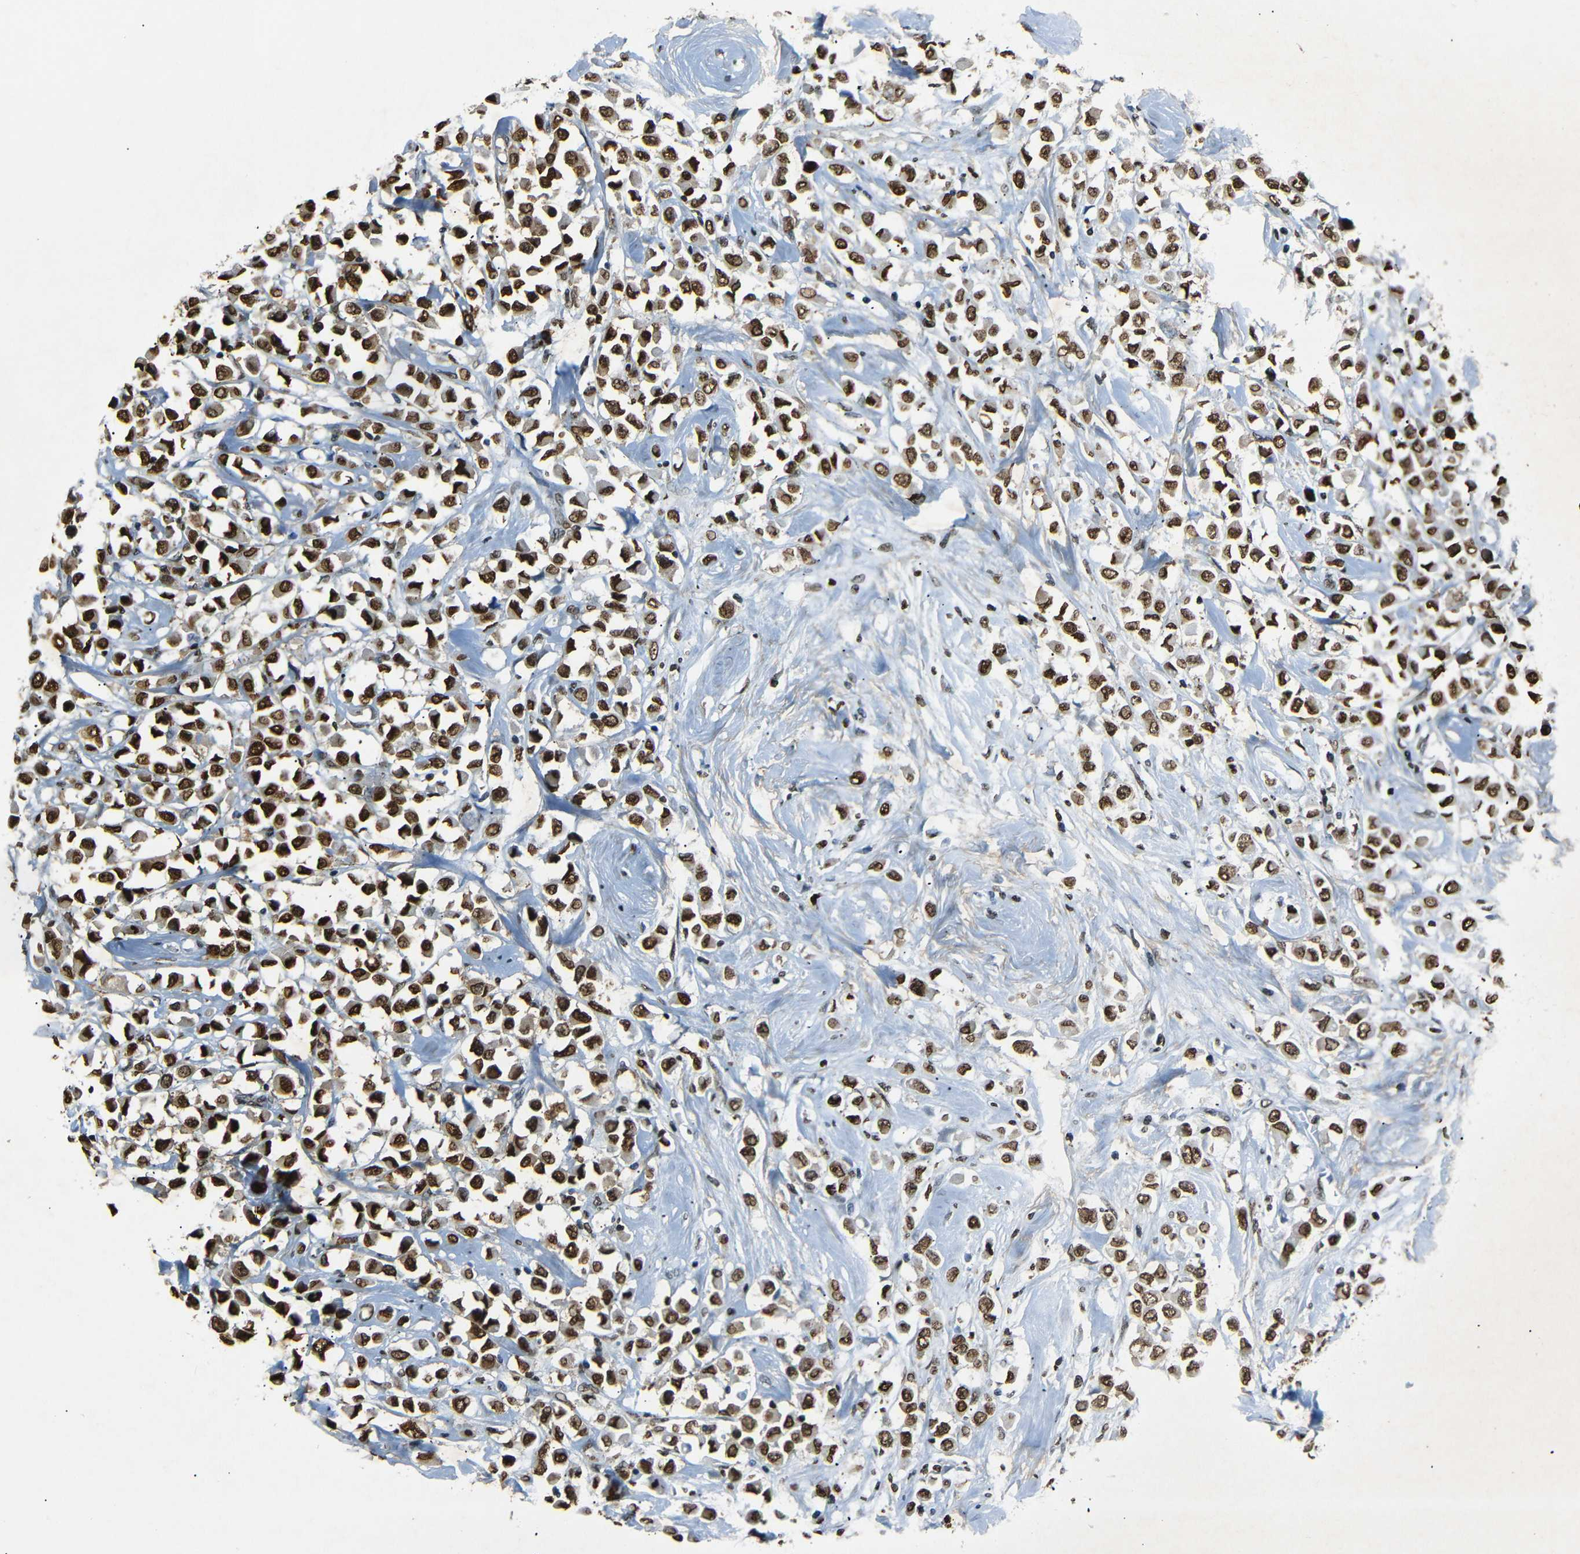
{"staining": {"intensity": "strong", "quantity": ">75%", "location": "nuclear"}, "tissue": "breast cancer", "cell_type": "Tumor cells", "image_type": "cancer", "snomed": [{"axis": "morphology", "description": "Duct carcinoma"}, {"axis": "topography", "description": "Breast"}], "caption": "This histopathology image exhibits invasive ductal carcinoma (breast) stained with IHC to label a protein in brown. The nuclear of tumor cells show strong positivity for the protein. Nuclei are counter-stained blue.", "gene": "HMGN1", "patient": {"sex": "female", "age": 61}}